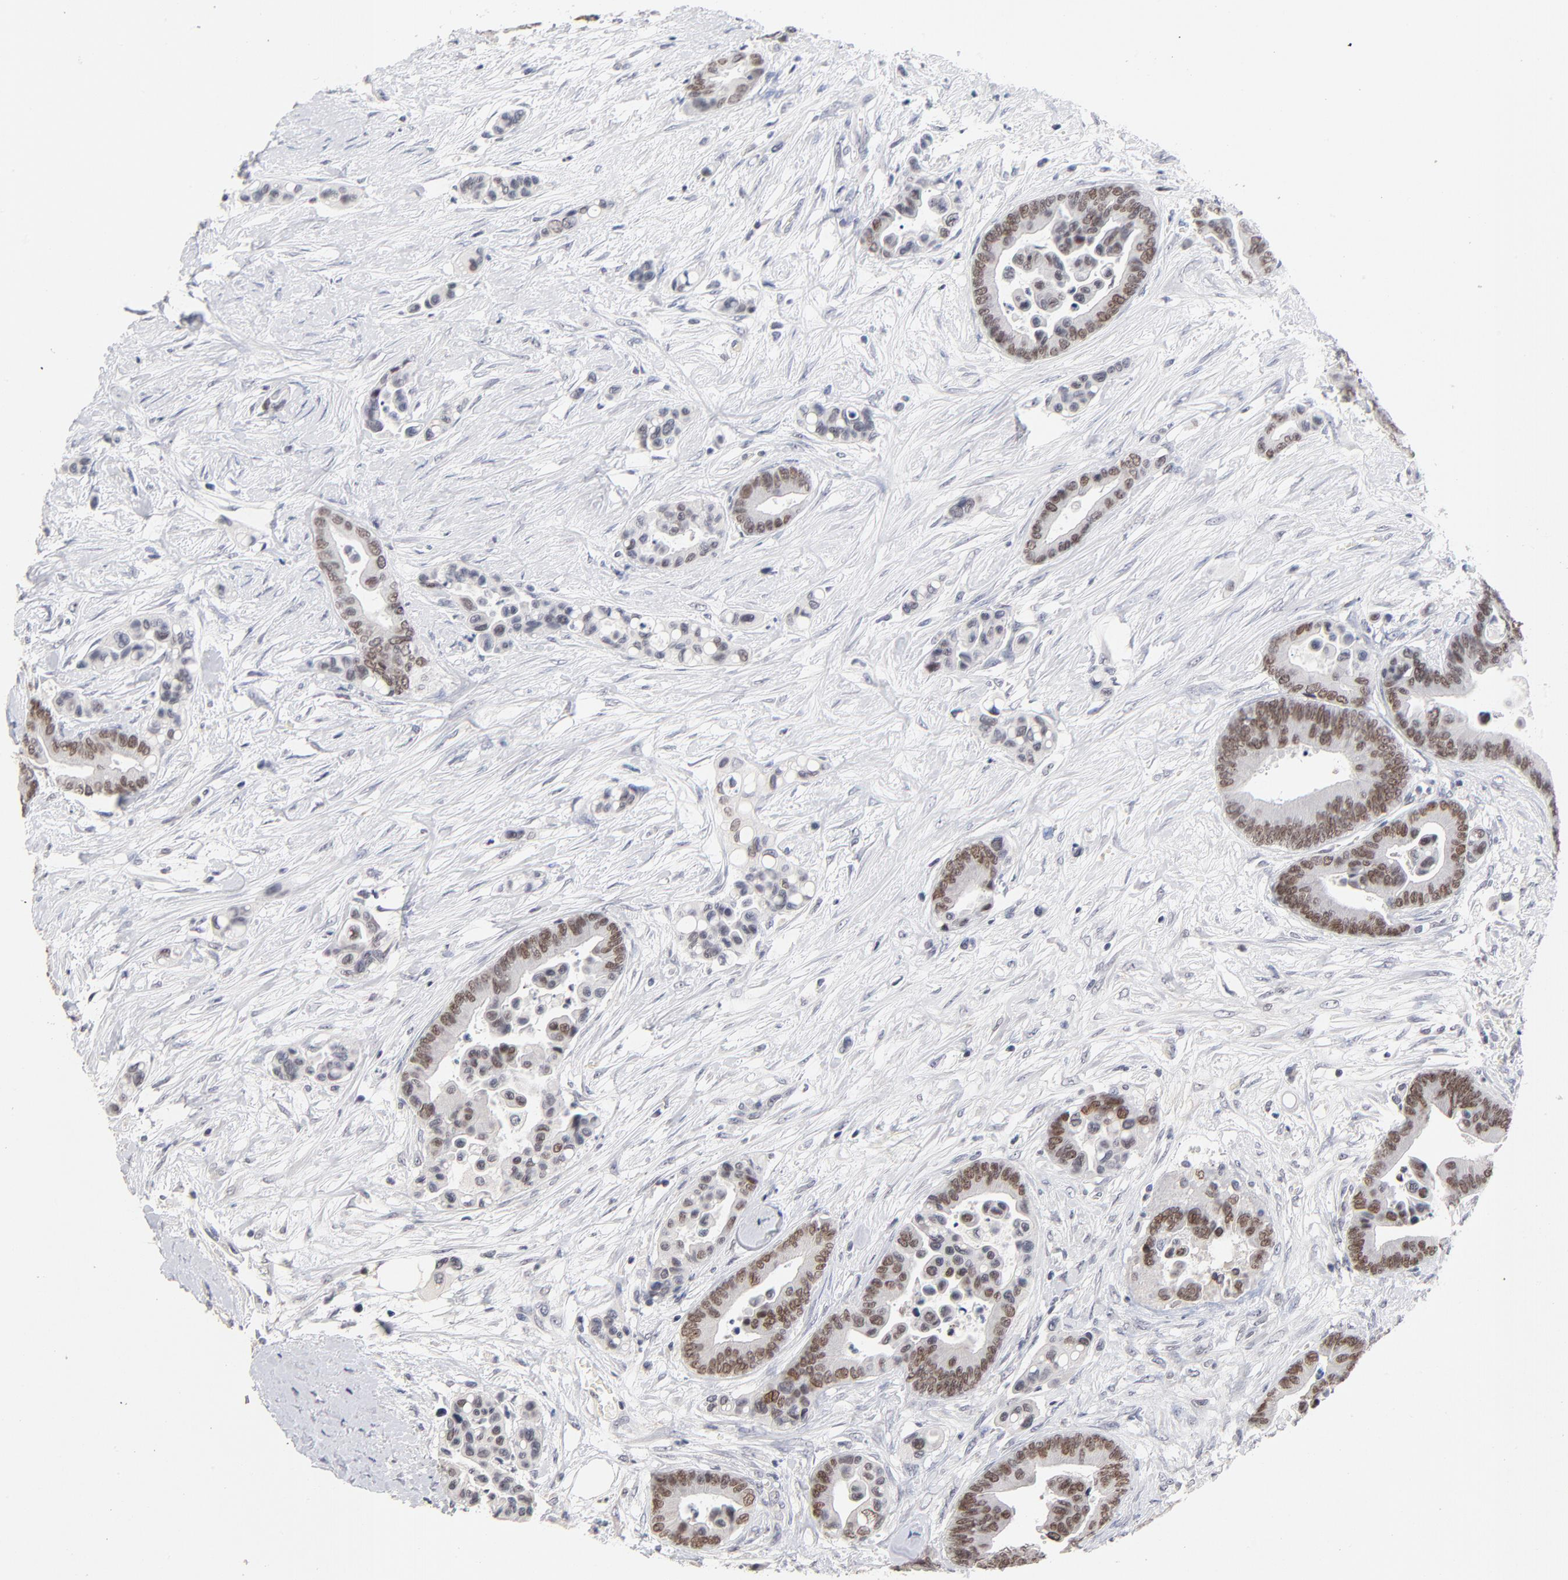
{"staining": {"intensity": "weak", "quantity": ">75%", "location": "nuclear"}, "tissue": "colorectal cancer", "cell_type": "Tumor cells", "image_type": "cancer", "snomed": [{"axis": "morphology", "description": "Adenocarcinoma, NOS"}, {"axis": "topography", "description": "Colon"}], "caption": "Immunohistochemistry histopathology image of neoplastic tissue: human colorectal adenocarcinoma stained using immunohistochemistry demonstrates low levels of weak protein expression localized specifically in the nuclear of tumor cells, appearing as a nuclear brown color.", "gene": "ORC2", "patient": {"sex": "male", "age": 82}}